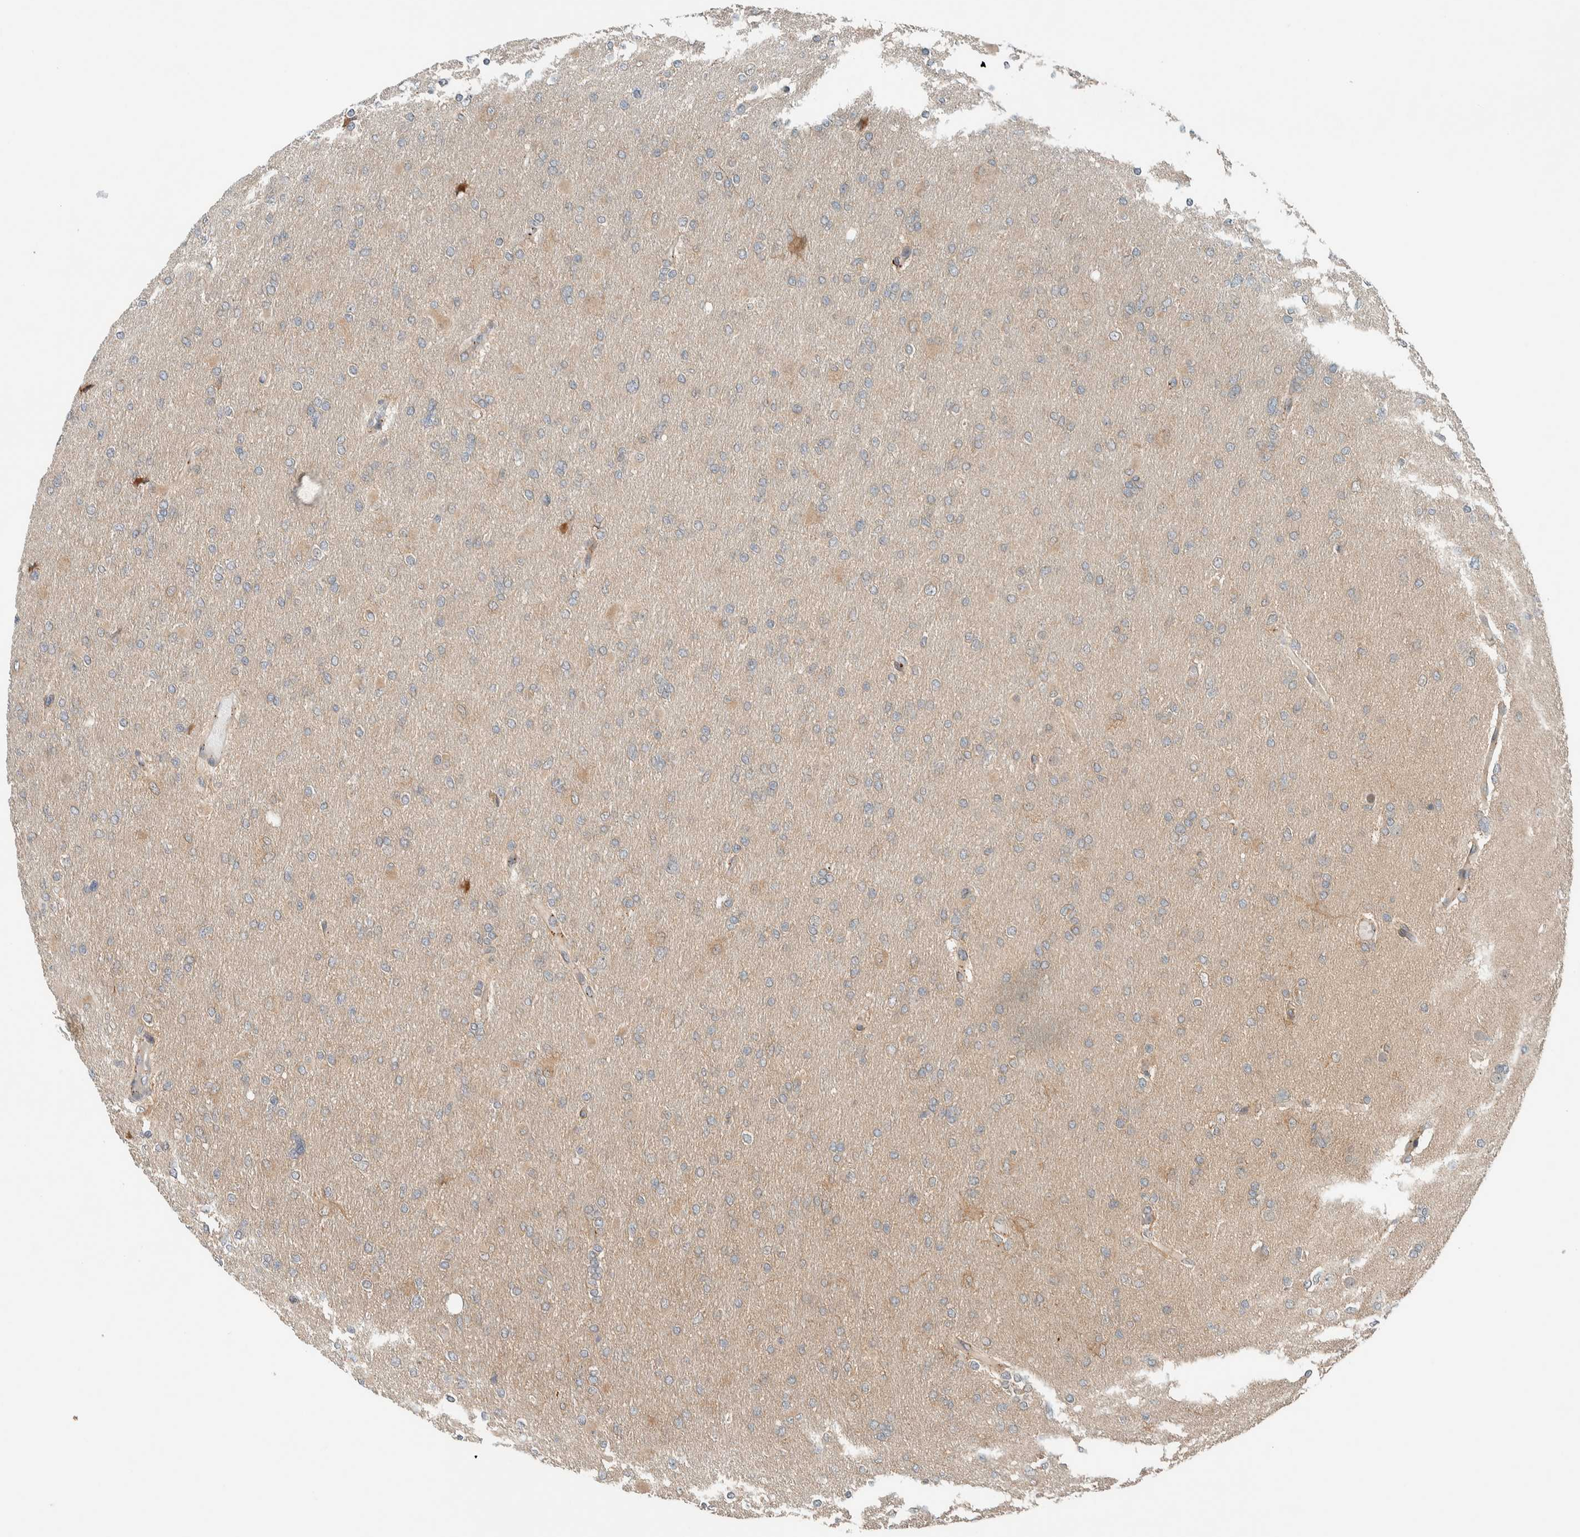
{"staining": {"intensity": "weak", "quantity": "25%-75%", "location": "cytoplasmic/membranous"}, "tissue": "glioma", "cell_type": "Tumor cells", "image_type": "cancer", "snomed": [{"axis": "morphology", "description": "Glioma, malignant, High grade"}, {"axis": "topography", "description": "Cerebral cortex"}], "caption": "Brown immunohistochemical staining in glioma displays weak cytoplasmic/membranous expression in approximately 25%-75% of tumor cells.", "gene": "CTBP2", "patient": {"sex": "female", "age": 36}}